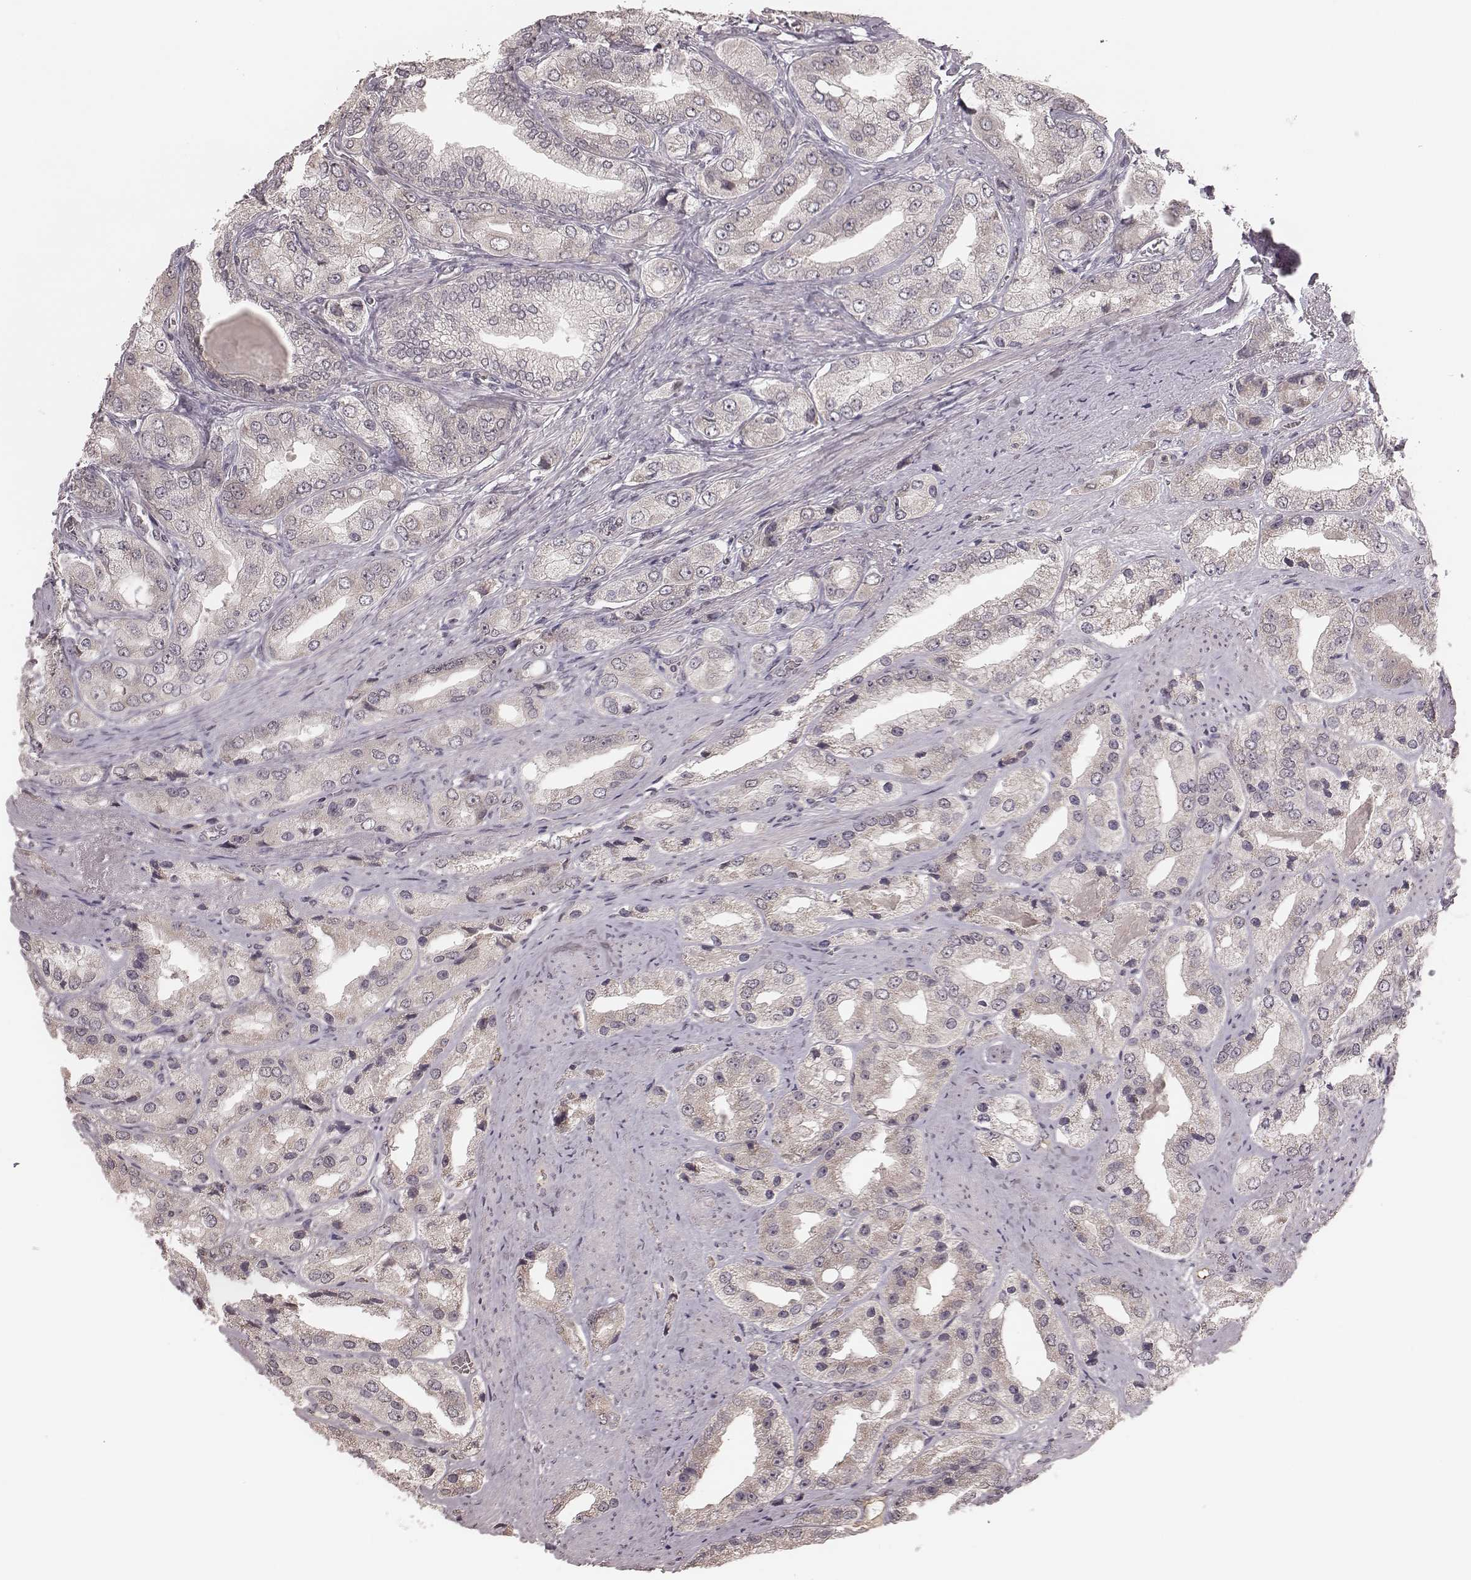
{"staining": {"intensity": "negative", "quantity": "none", "location": "none"}, "tissue": "prostate cancer", "cell_type": "Tumor cells", "image_type": "cancer", "snomed": [{"axis": "morphology", "description": "Adenocarcinoma, Low grade"}, {"axis": "topography", "description": "Prostate"}], "caption": "Tumor cells show no significant expression in prostate cancer (adenocarcinoma (low-grade)).", "gene": "IL5", "patient": {"sex": "male", "age": 69}}